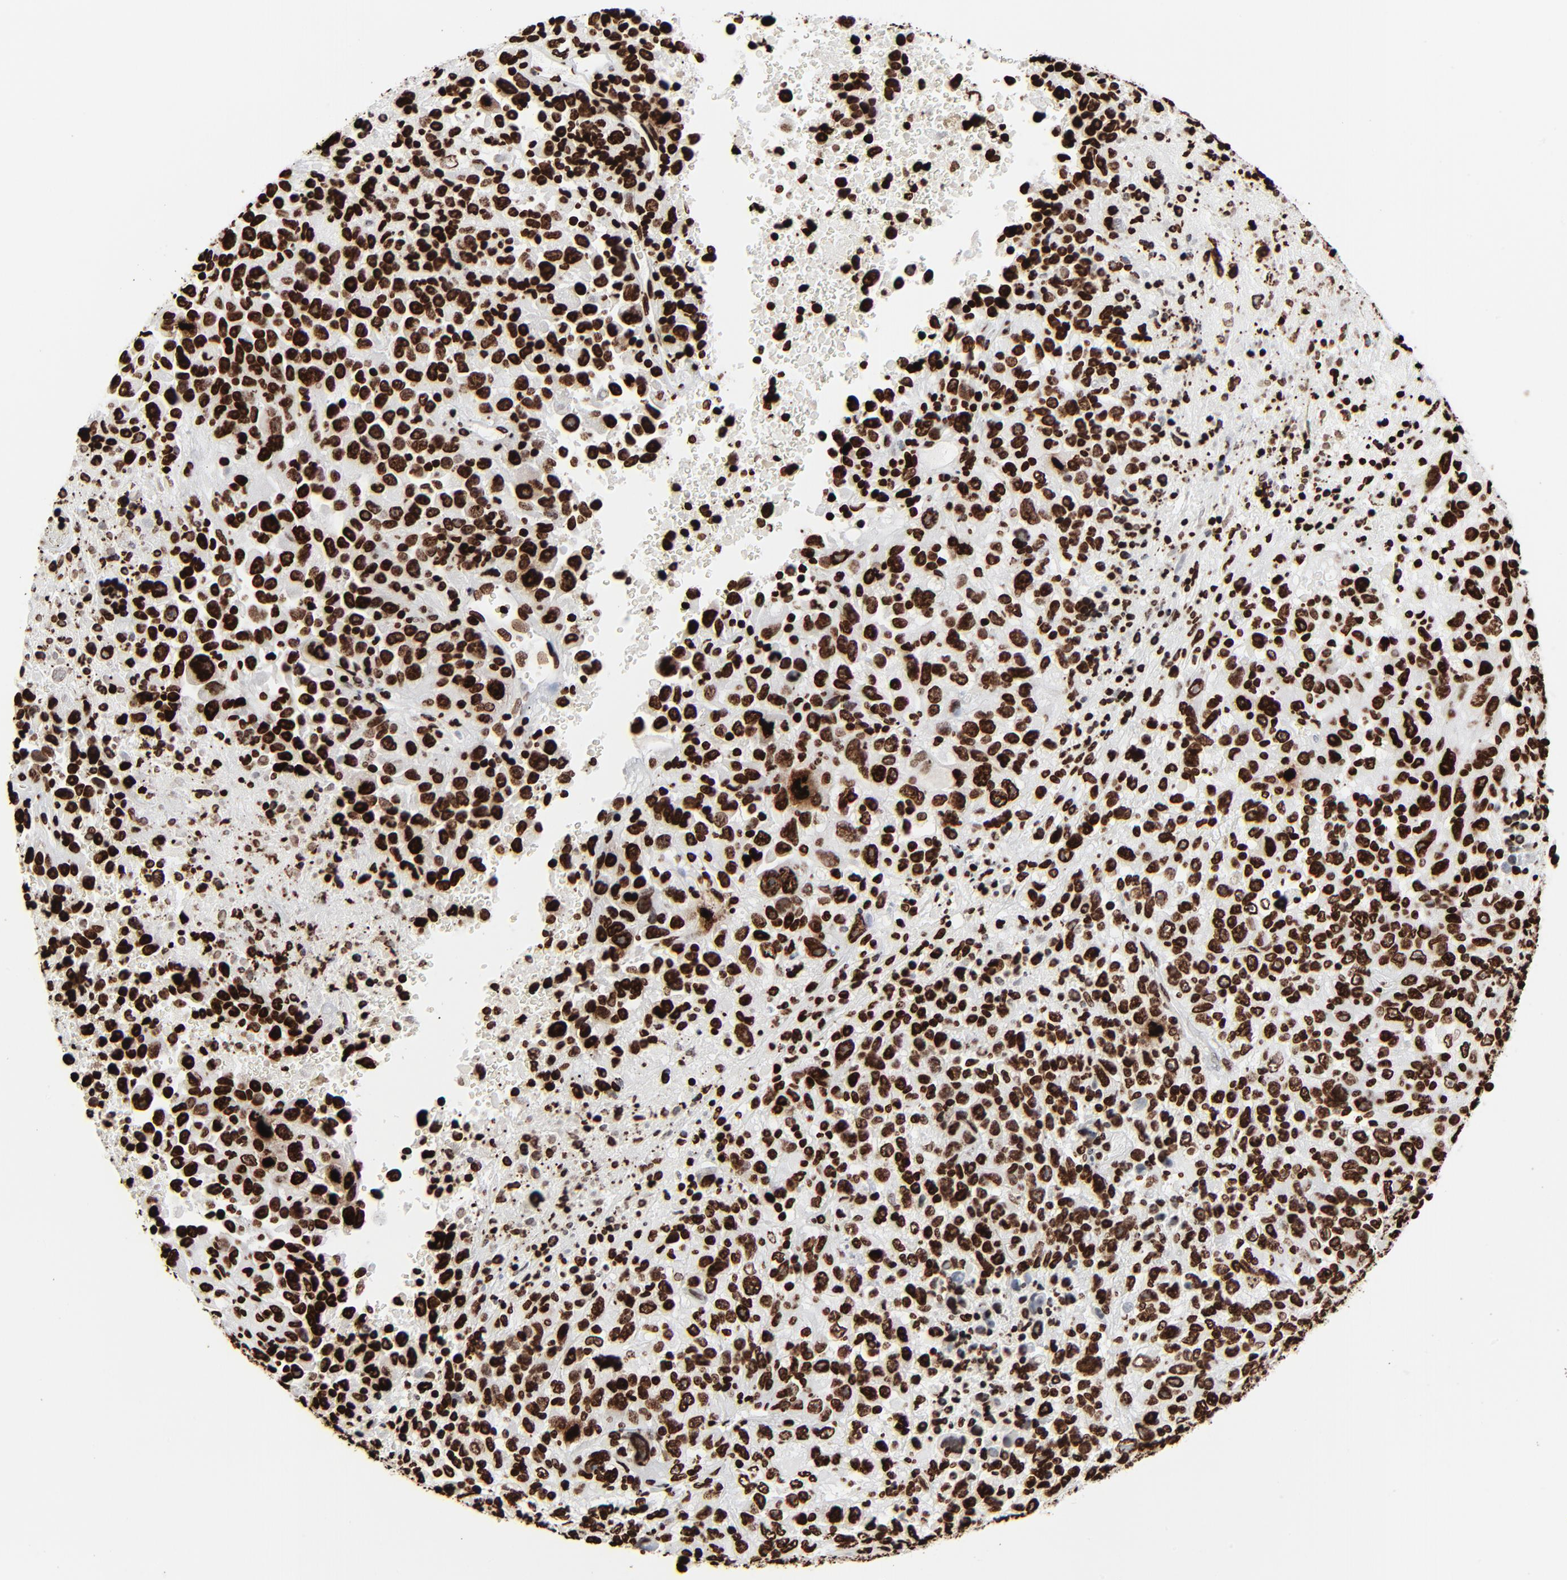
{"staining": {"intensity": "strong", "quantity": ">75%", "location": "nuclear"}, "tissue": "melanoma", "cell_type": "Tumor cells", "image_type": "cancer", "snomed": [{"axis": "morphology", "description": "Malignant melanoma, Metastatic site"}, {"axis": "topography", "description": "Cerebral cortex"}], "caption": "Immunohistochemistry of human melanoma shows high levels of strong nuclear positivity in about >75% of tumor cells.", "gene": "H3-4", "patient": {"sex": "female", "age": 52}}